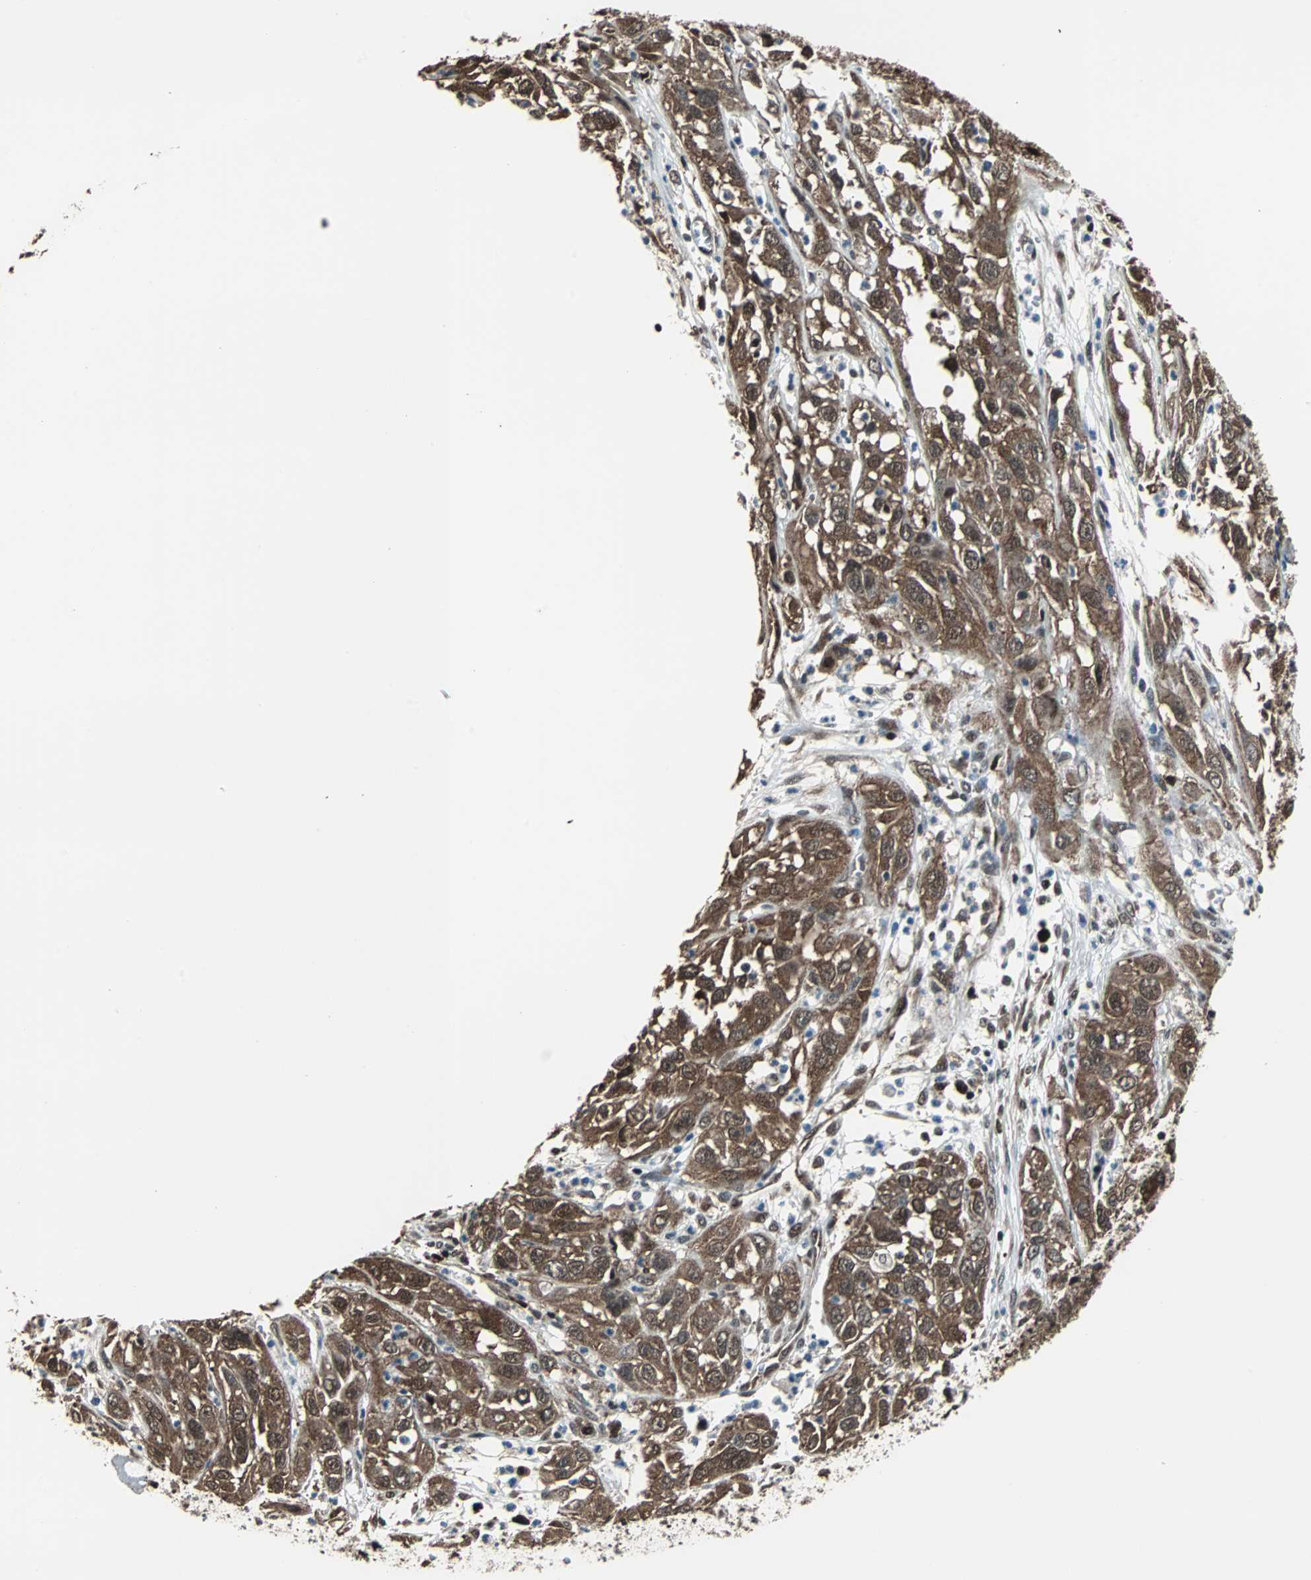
{"staining": {"intensity": "strong", "quantity": ">75%", "location": "cytoplasmic/membranous,nuclear"}, "tissue": "cervical cancer", "cell_type": "Tumor cells", "image_type": "cancer", "snomed": [{"axis": "morphology", "description": "Squamous cell carcinoma, NOS"}, {"axis": "topography", "description": "Cervix"}], "caption": "Protein expression analysis of cervical squamous cell carcinoma shows strong cytoplasmic/membranous and nuclear staining in approximately >75% of tumor cells.", "gene": "VCP", "patient": {"sex": "female", "age": 32}}